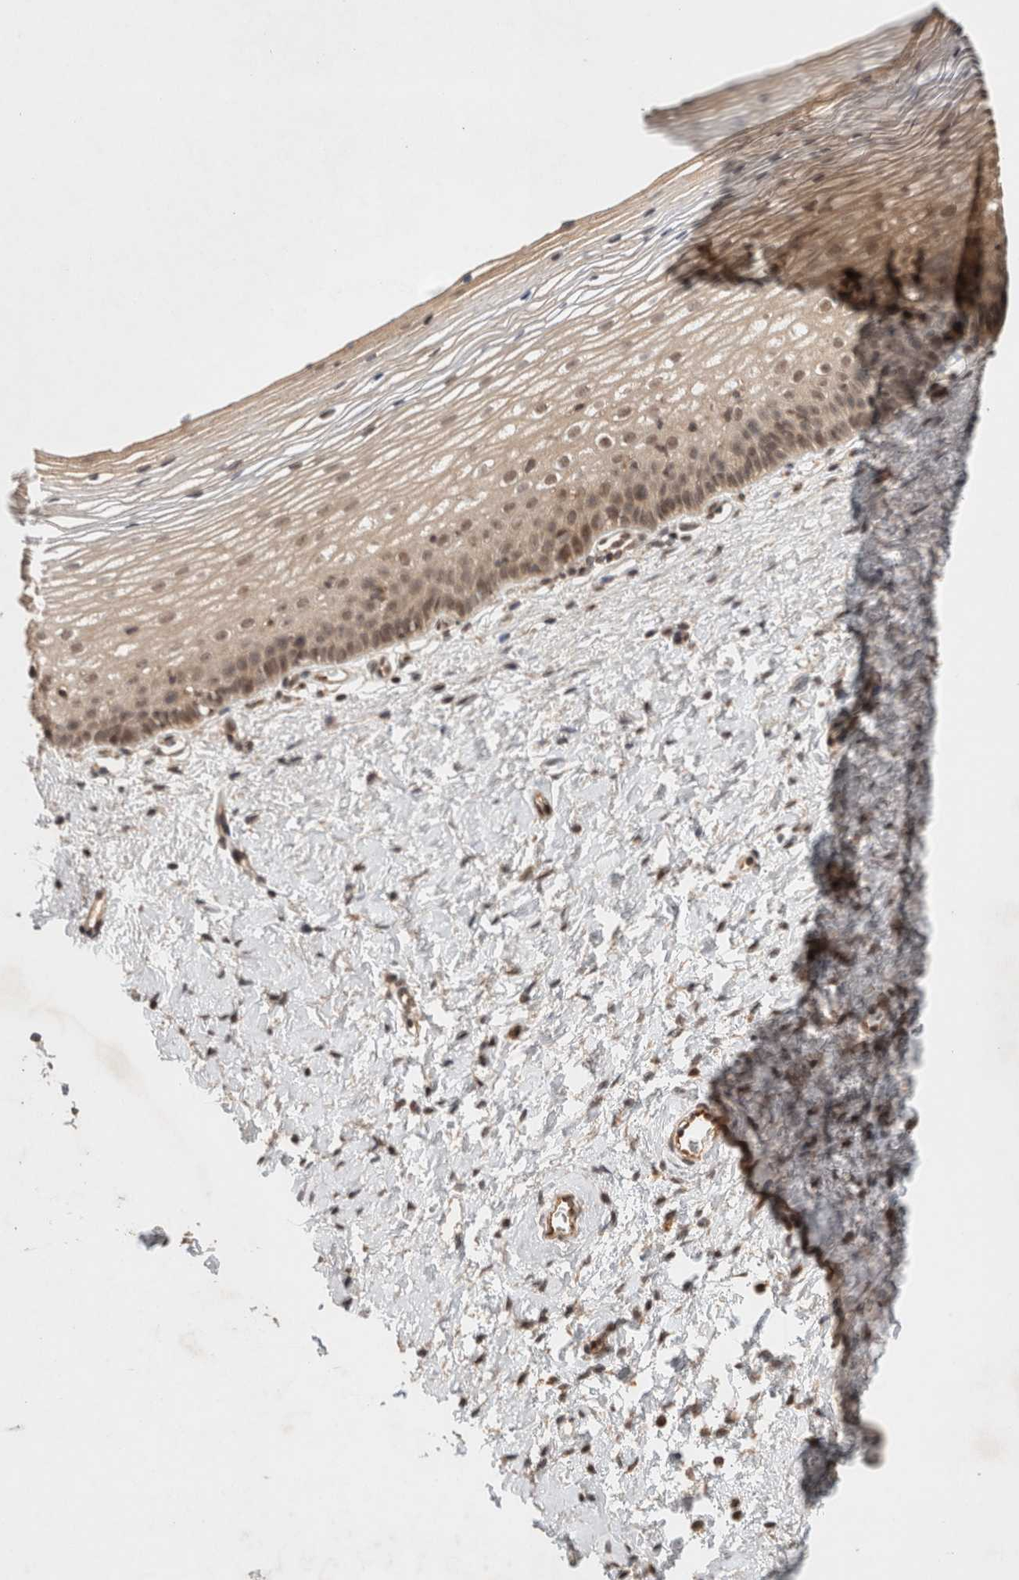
{"staining": {"intensity": "moderate", "quantity": ">75%", "location": "nuclear"}, "tissue": "cervix", "cell_type": "Glandular cells", "image_type": "normal", "snomed": [{"axis": "morphology", "description": "Normal tissue, NOS"}, {"axis": "topography", "description": "Cervix"}], "caption": "An immunohistochemistry micrograph of unremarkable tissue is shown. Protein staining in brown labels moderate nuclear positivity in cervix within glandular cells. (brown staining indicates protein expression, while blue staining denotes nuclei).", "gene": "CAAP1", "patient": {"sex": "female", "age": 72}}